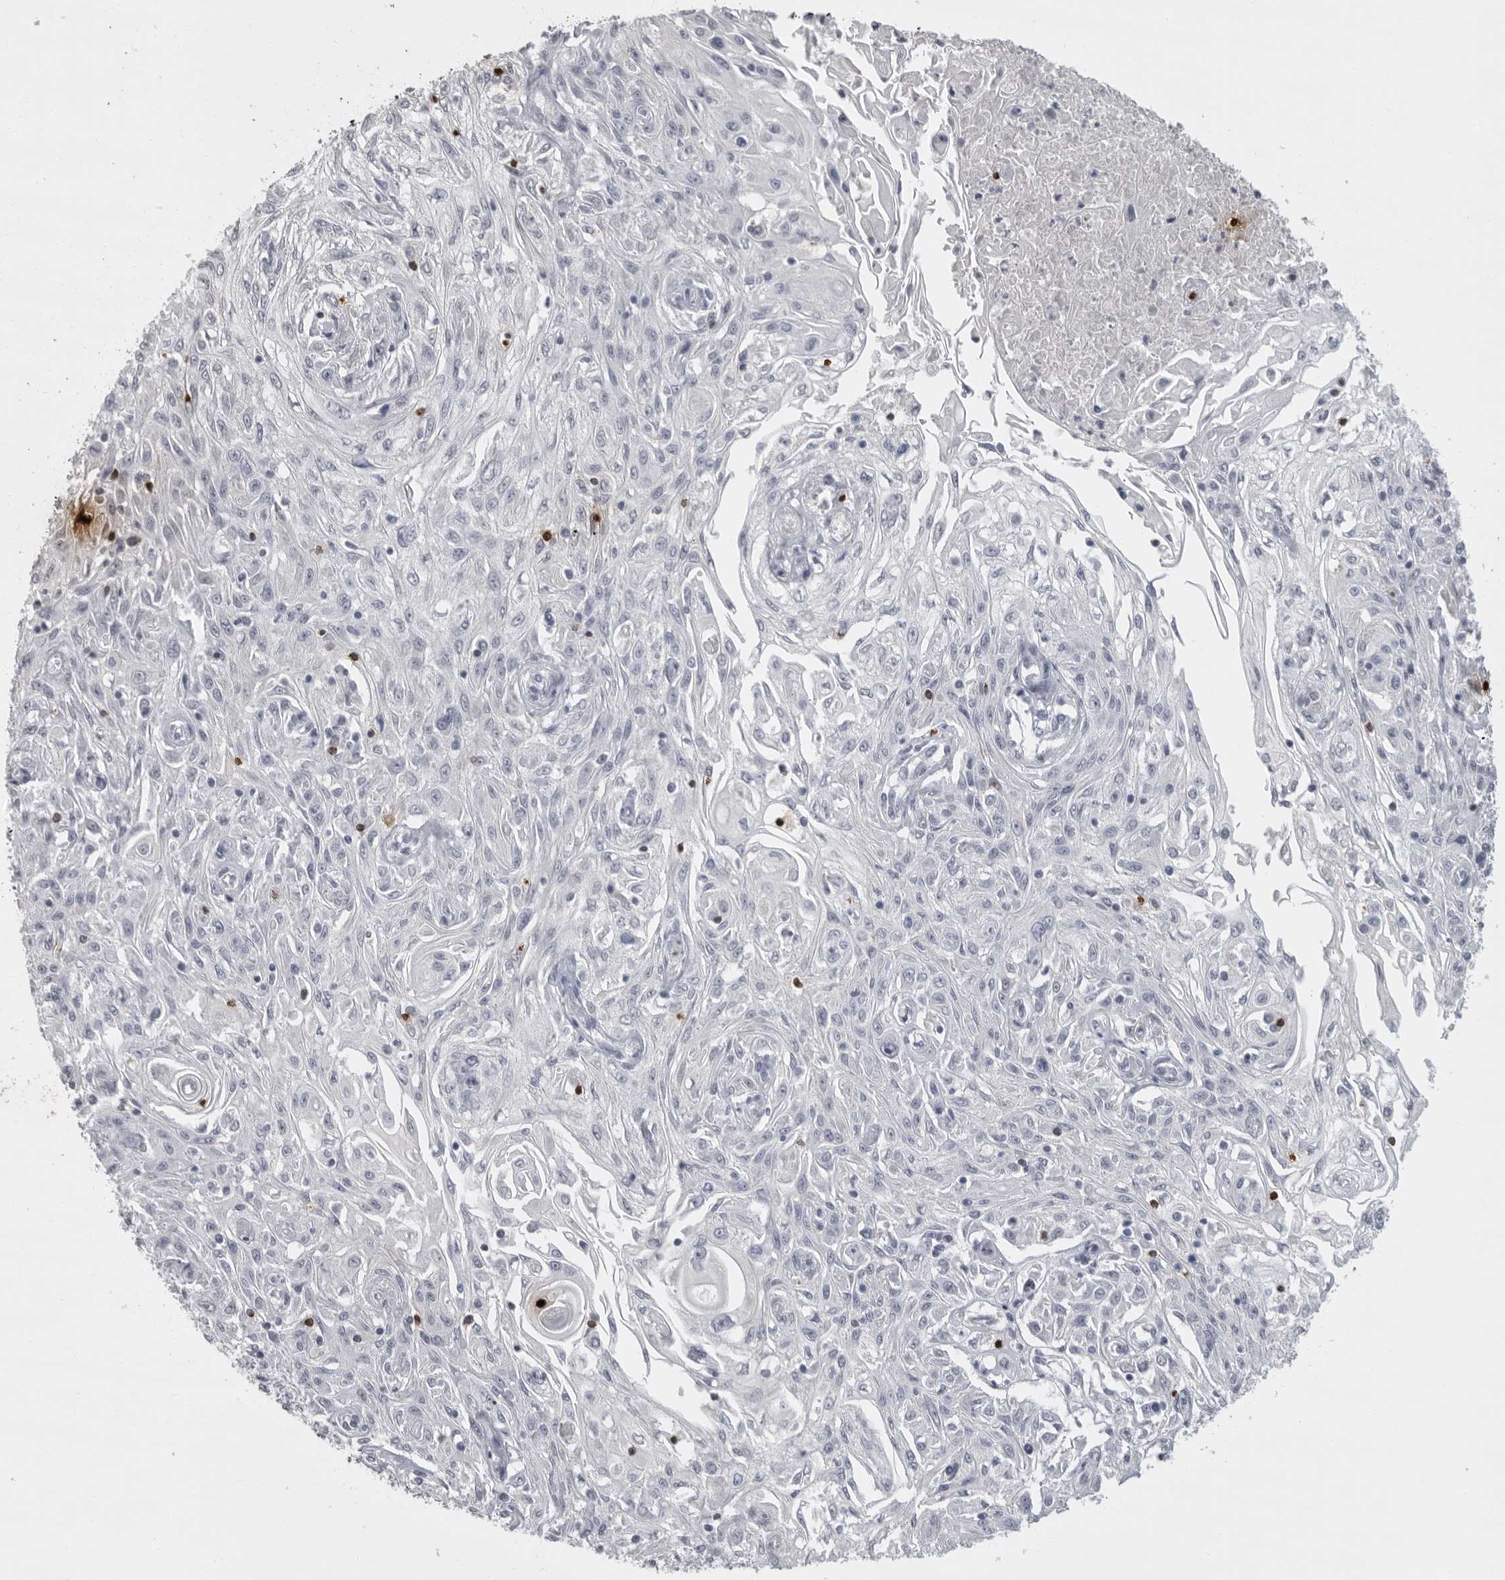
{"staining": {"intensity": "negative", "quantity": "none", "location": "none"}, "tissue": "skin cancer", "cell_type": "Tumor cells", "image_type": "cancer", "snomed": [{"axis": "morphology", "description": "Squamous cell carcinoma, NOS"}, {"axis": "morphology", "description": "Squamous cell carcinoma, metastatic, NOS"}, {"axis": "topography", "description": "Skin"}, {"axis": "topography", "description": "Lymph node"}], "caption": "DAB (3,3'-diaminobenzidine) immunohistochemical staining of squamous cell carcinoma (skin) displays no significant positivity in tumor cells.", "gene": "GNLY", "patient": {"sex": "male", "age": 75}}